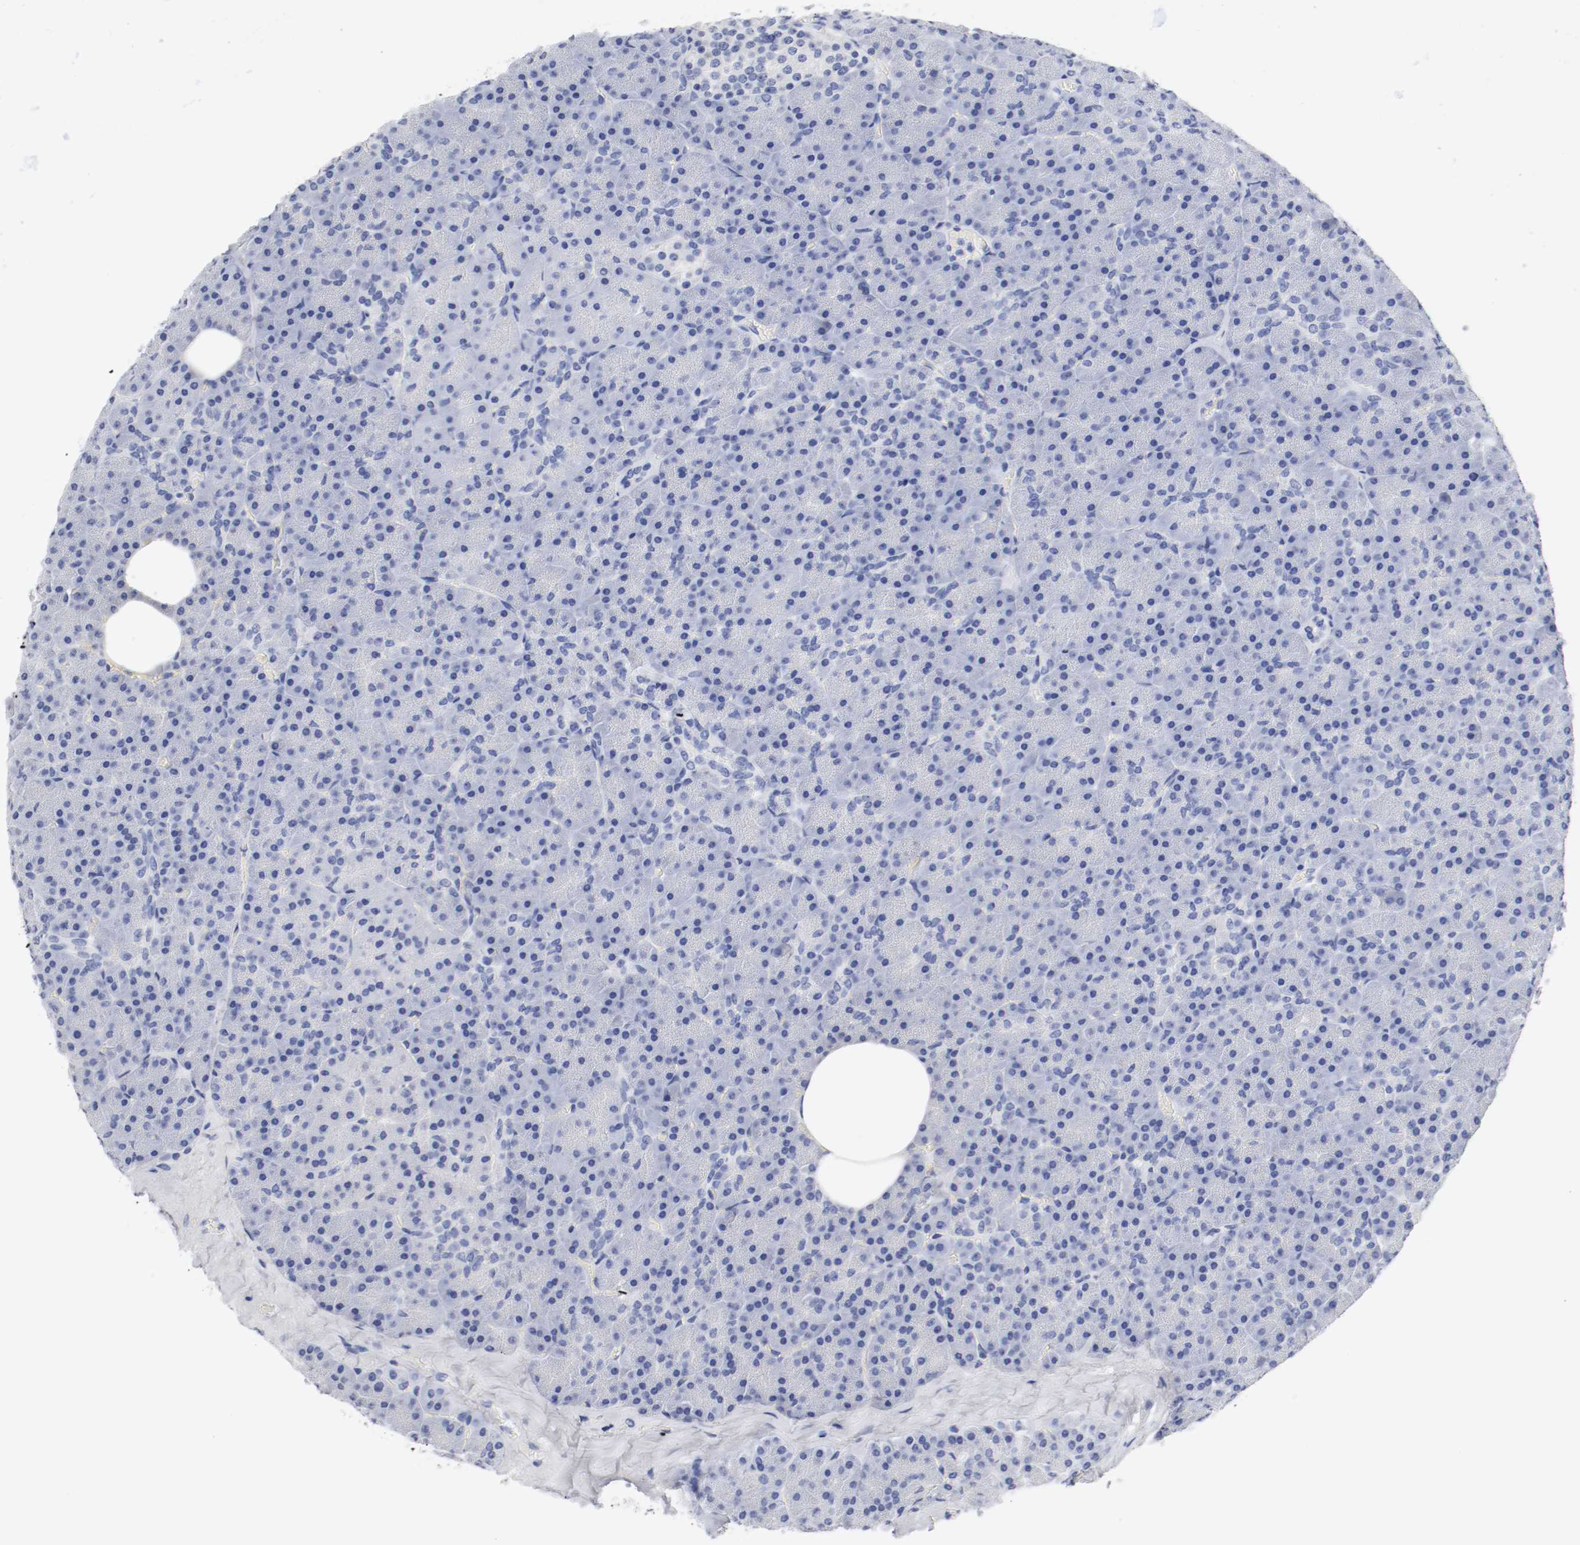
{"staining": {"intensity": "negative", "quantity": "none", "location": "none"}, "tissue": "pancreas", "cell_type": "Exocrine glandular cells", "image_type": "normal", "snomed": [{"axis": "morphology", "description": "Normal tissue, NOS"}, {"axis": "topography", "description": "Pancreas"}], "caption": "This is an immunohistochemistry (IHC) photomicrograph of unremarkable human pancreas. There is no expression in exocrine glandular cells.", "gene": "GAD1", "patient": {"sex": "female", "age": 35}}